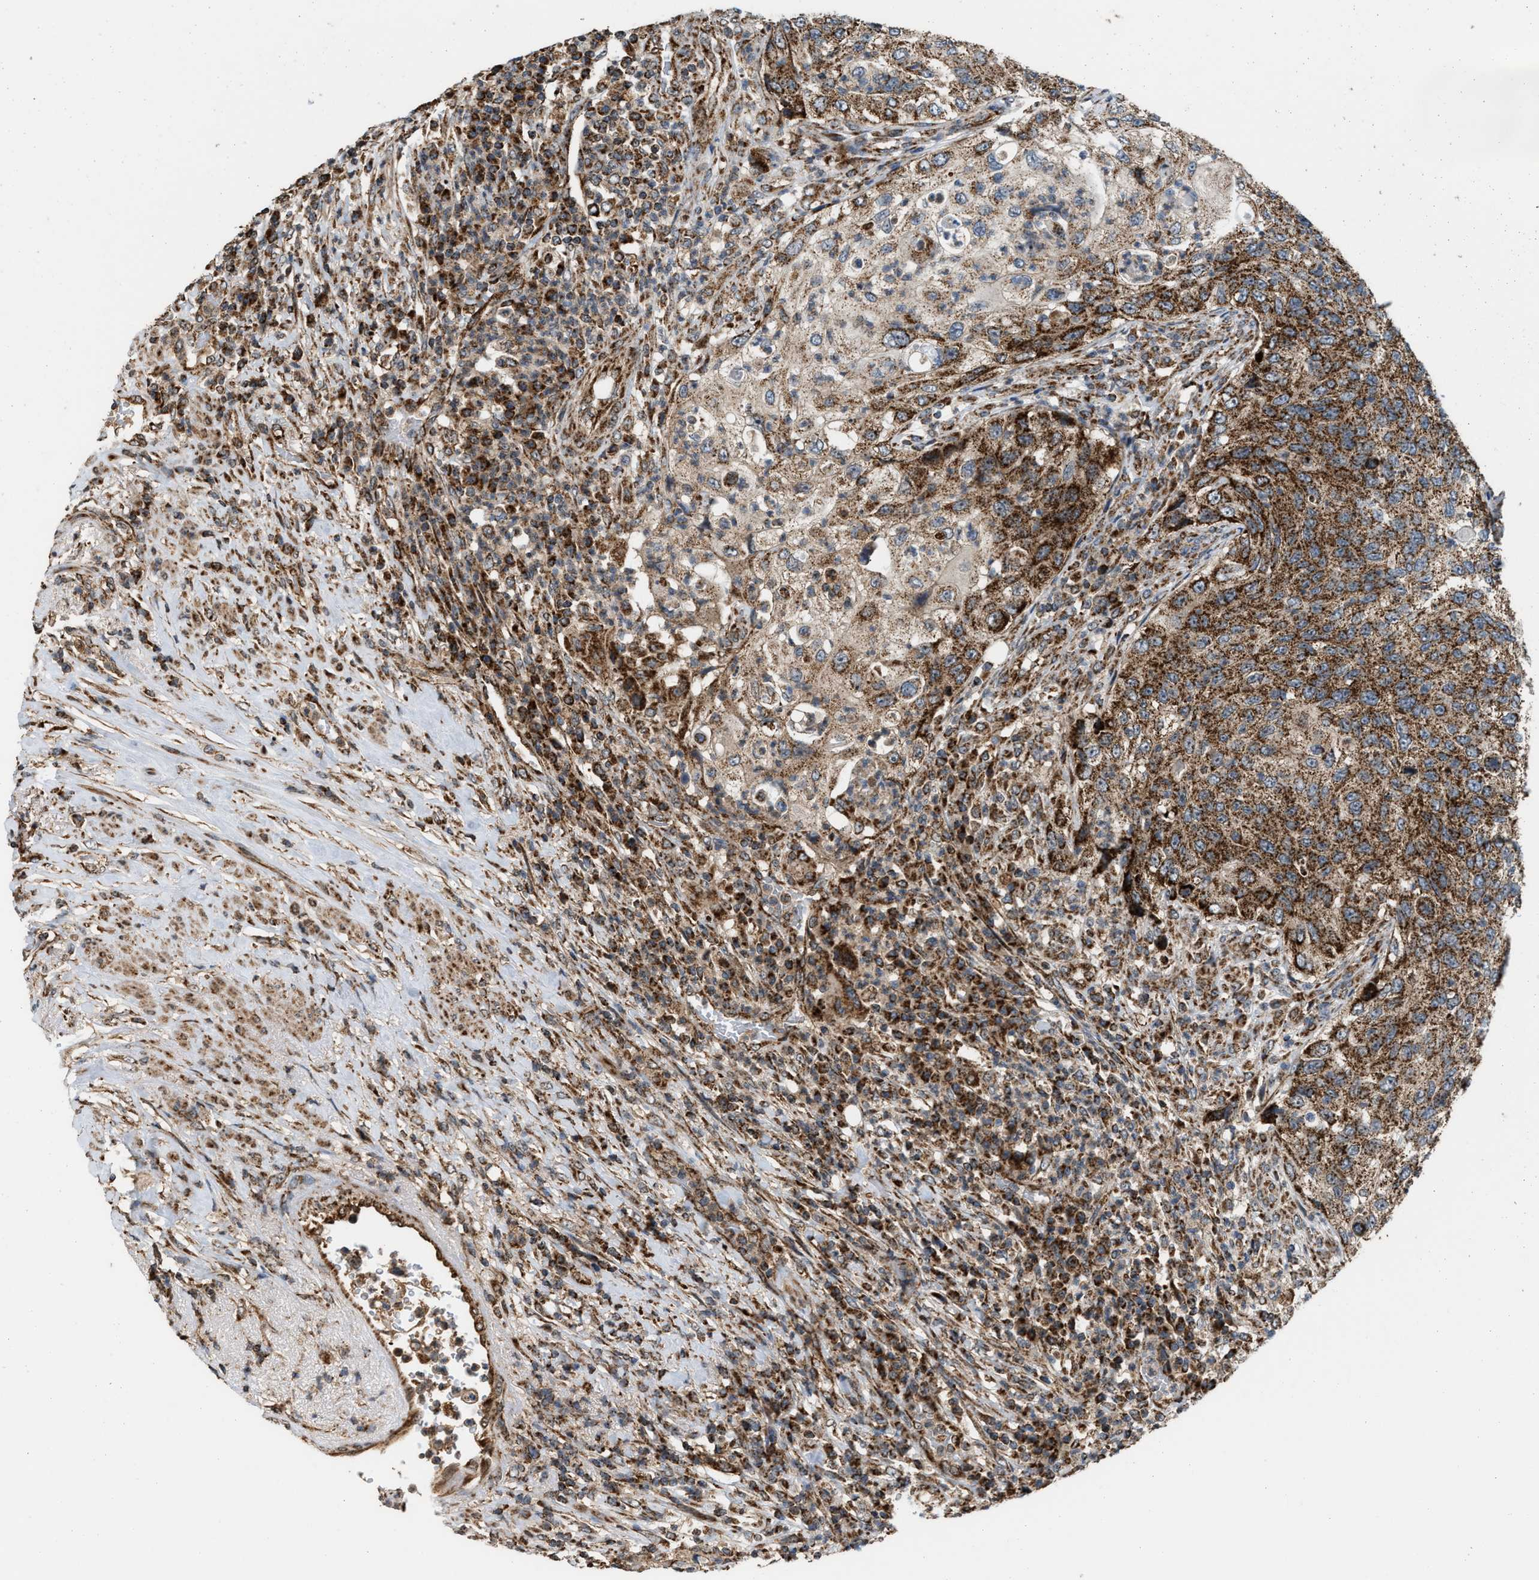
{"staining": {"intensity": "moderate", "quantity": ">75%", "location": "cytoplasmic/membranous"}, "tissue": "urothelial cancer", "cell_type": "Tumor cells", "image_type": "cancer", "snomed": [{"axis": "morphology", "description": "Urothelial carcinoma, High grade"}, {"axis": "topography", "description": "Urinary bladder"}], "caption": "An IHC histopathology image of neoplastic tissue is shown. Protein staining in brown highlights moderate cytoplasmic/membranous positivity in urothelial cancer within tumor cells.", "gene": "SGSM2", "patient": {"sex": "female", "age": 60}}